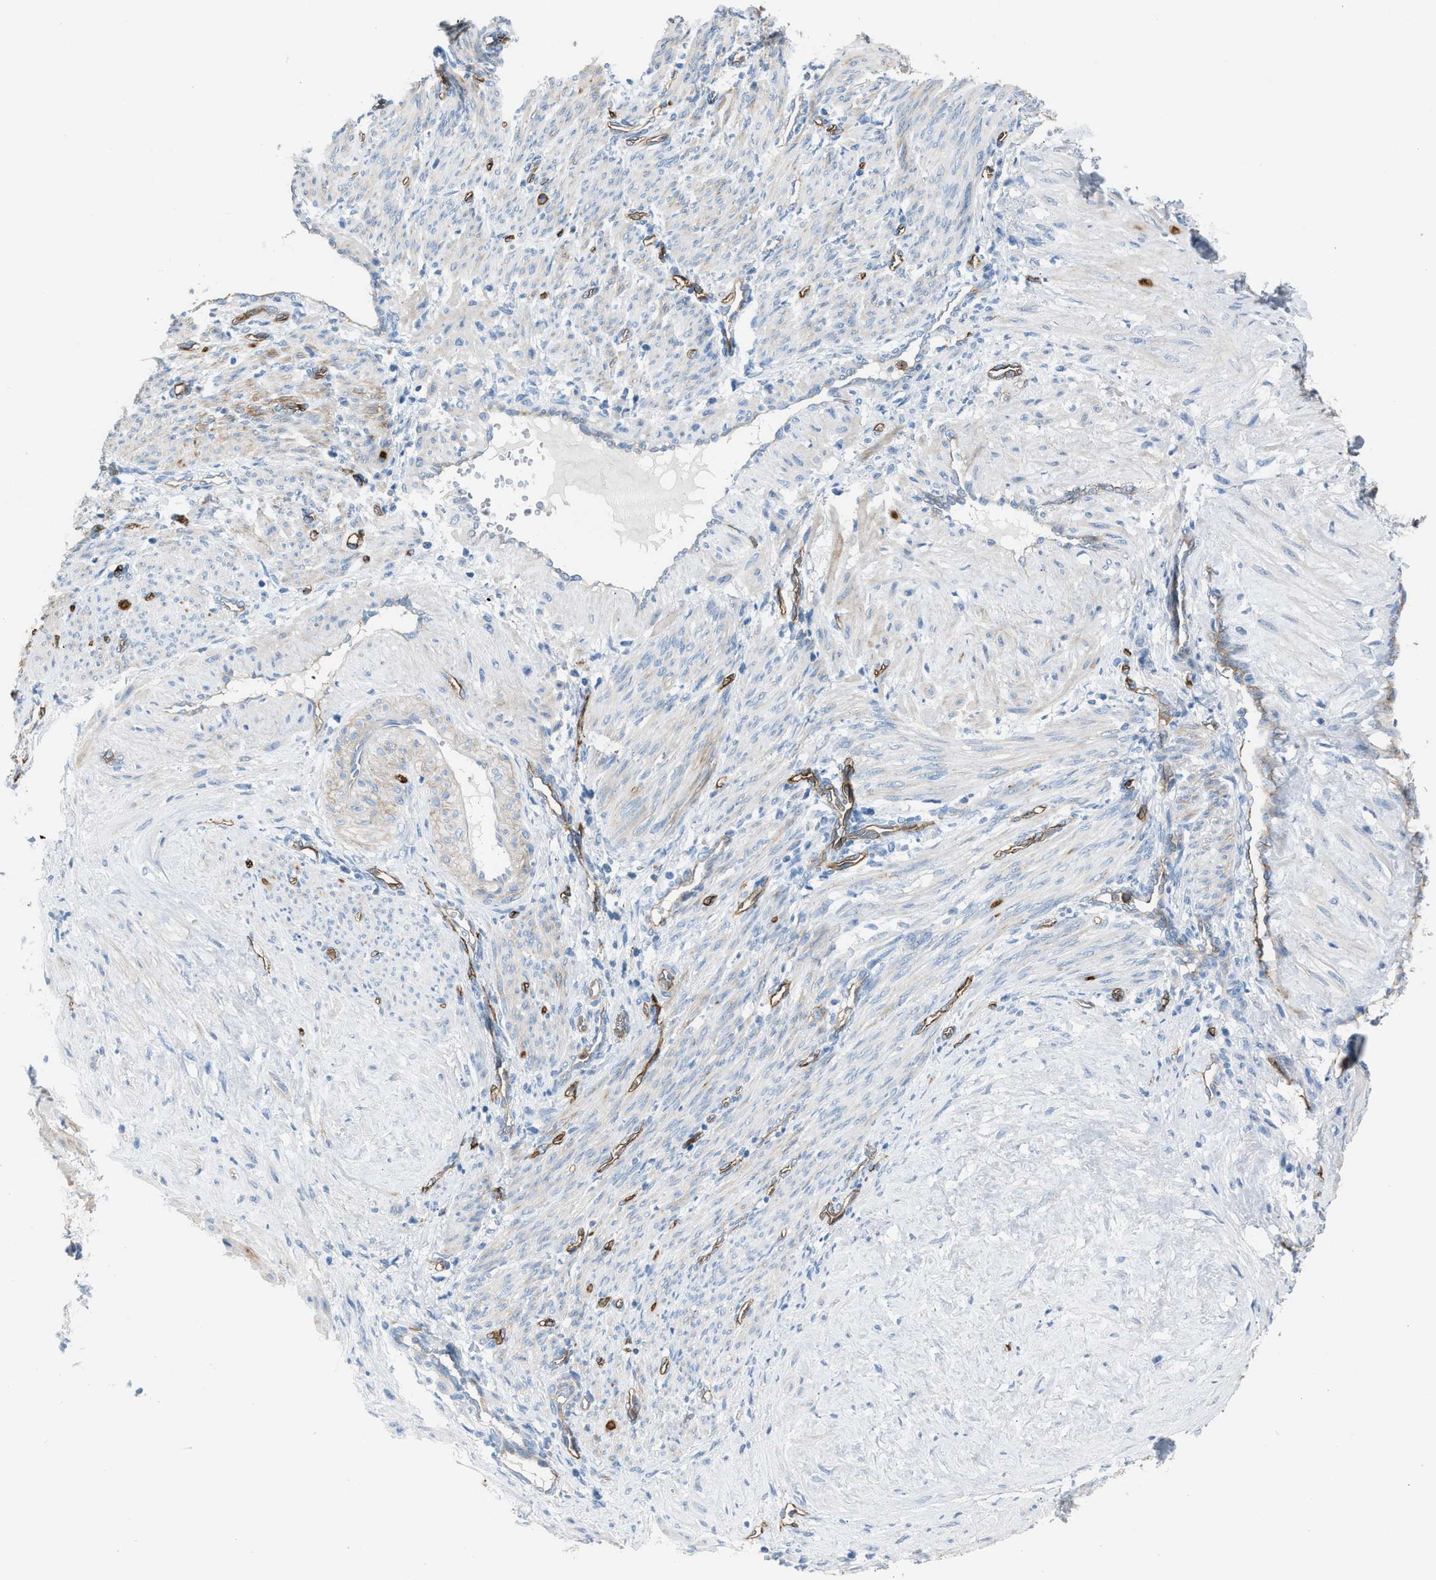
{"staining": {"intensity": "weak", "quantity": "<25%", "location": "cytoplasmic/membranous"}, "tissue": "smooth muscle", "cell_type": "Smooth muscle cells", "image_type": "normal", "snomed": [{"axis": "morphology", "description": "Normal tissue, NOS"}, {"axis": "topography", "description": "Endometrium"}], "caption": "Immunohistochemistry (IHC) photomicrograph of benign human smooth muscle stained for a protein (brown), which shows no staining in smooth muscle cells.", "gene": "DYSF", "patient": {"sex": "female", "age": 33}}